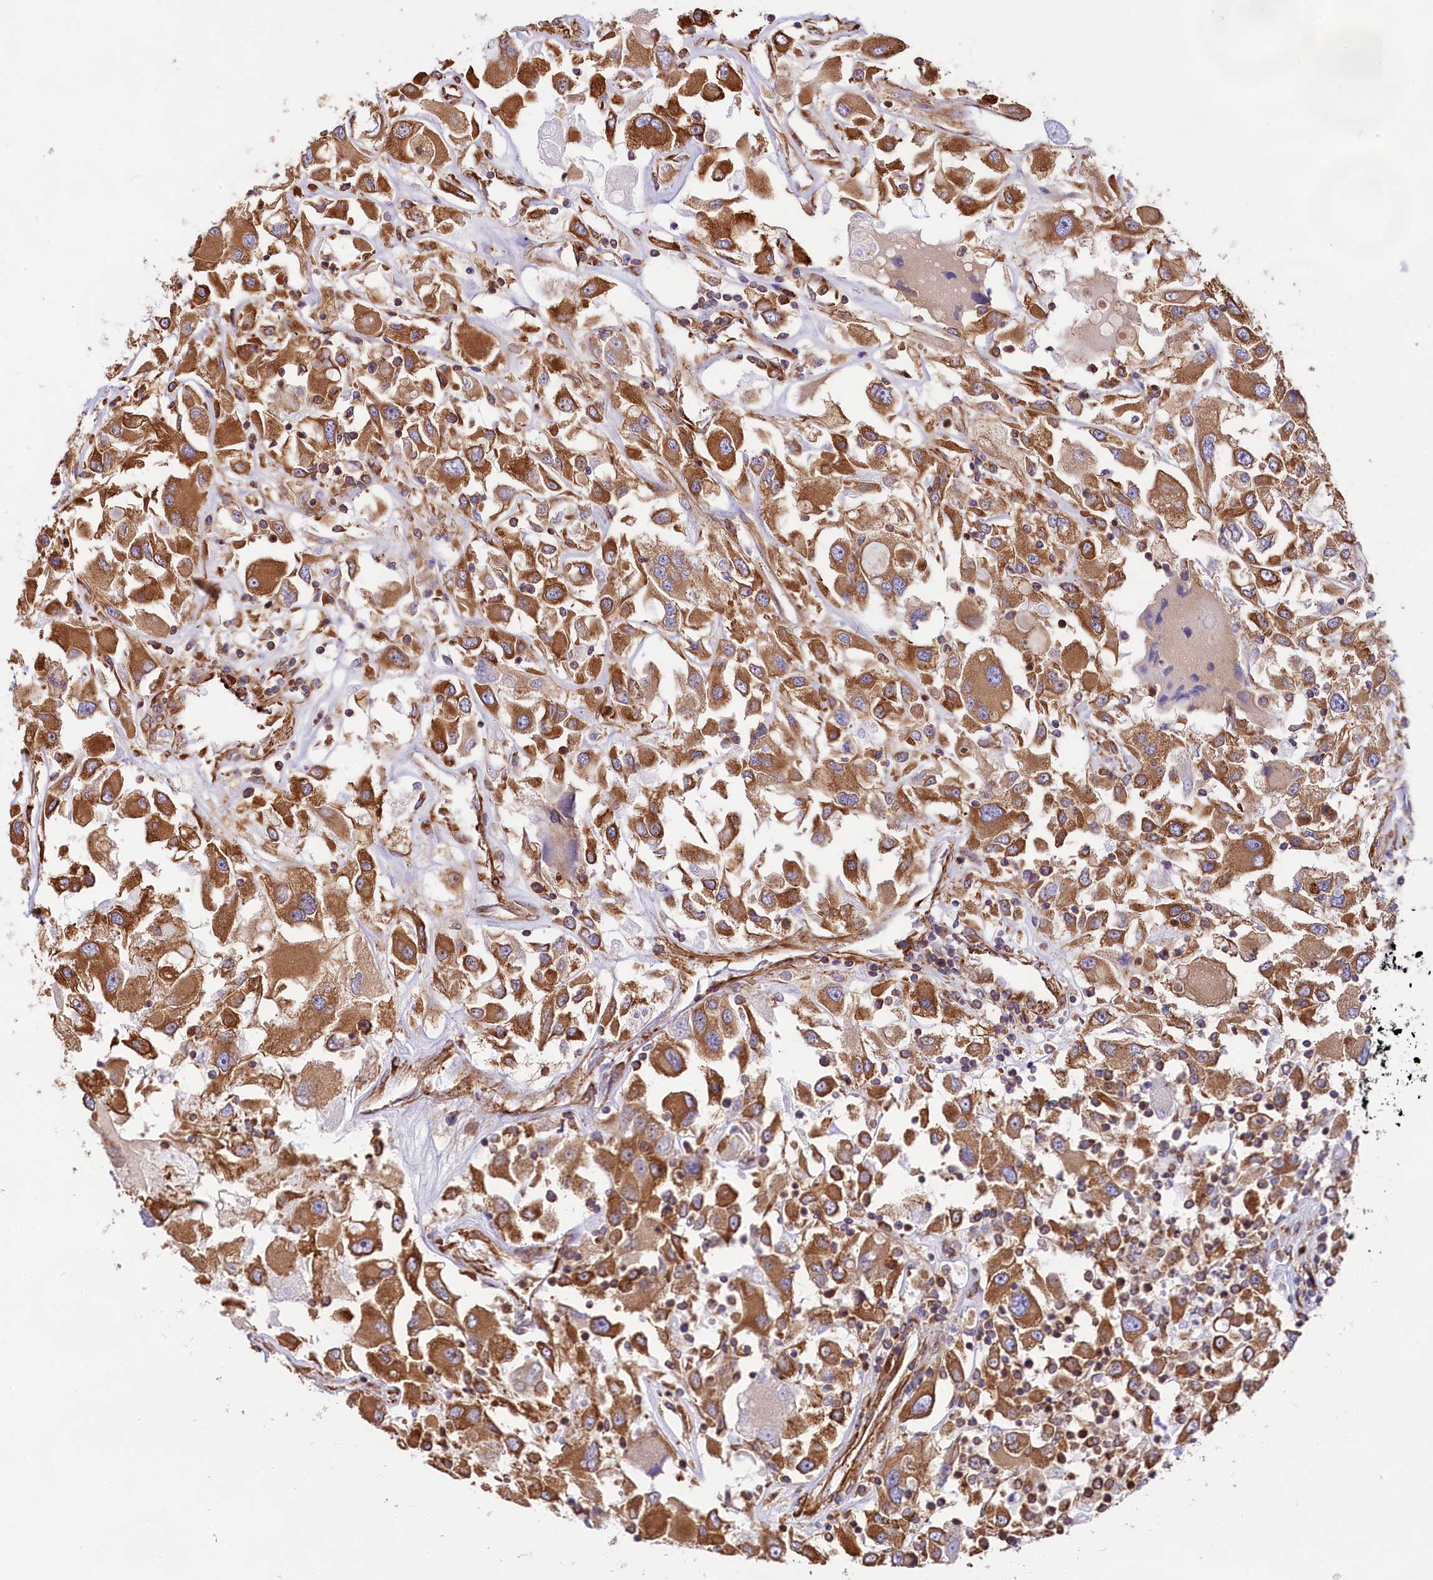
{"staining": {"intensity": "strong", "quantity": ">75%", "location": "cytoplasmic/membranous"}, "tissue": "renal cancer", "cell_type": "Tumor cells", "image_type": "cancer", "snomed": [{"axis": "morphology", "description": "Adenocarcinoma, NOS"}, {"axis": "topography", "description": "Kidney"}], "caption": "A micrograph showing strong cytoplasmic/membranous expression in approximately >75% of tumor cells in renal cancer (adenocarcinoma), as visualized by brown immunohistochemical staining.", "gene": "GYS1", "patient": {"sex": "female", "age": 52}}